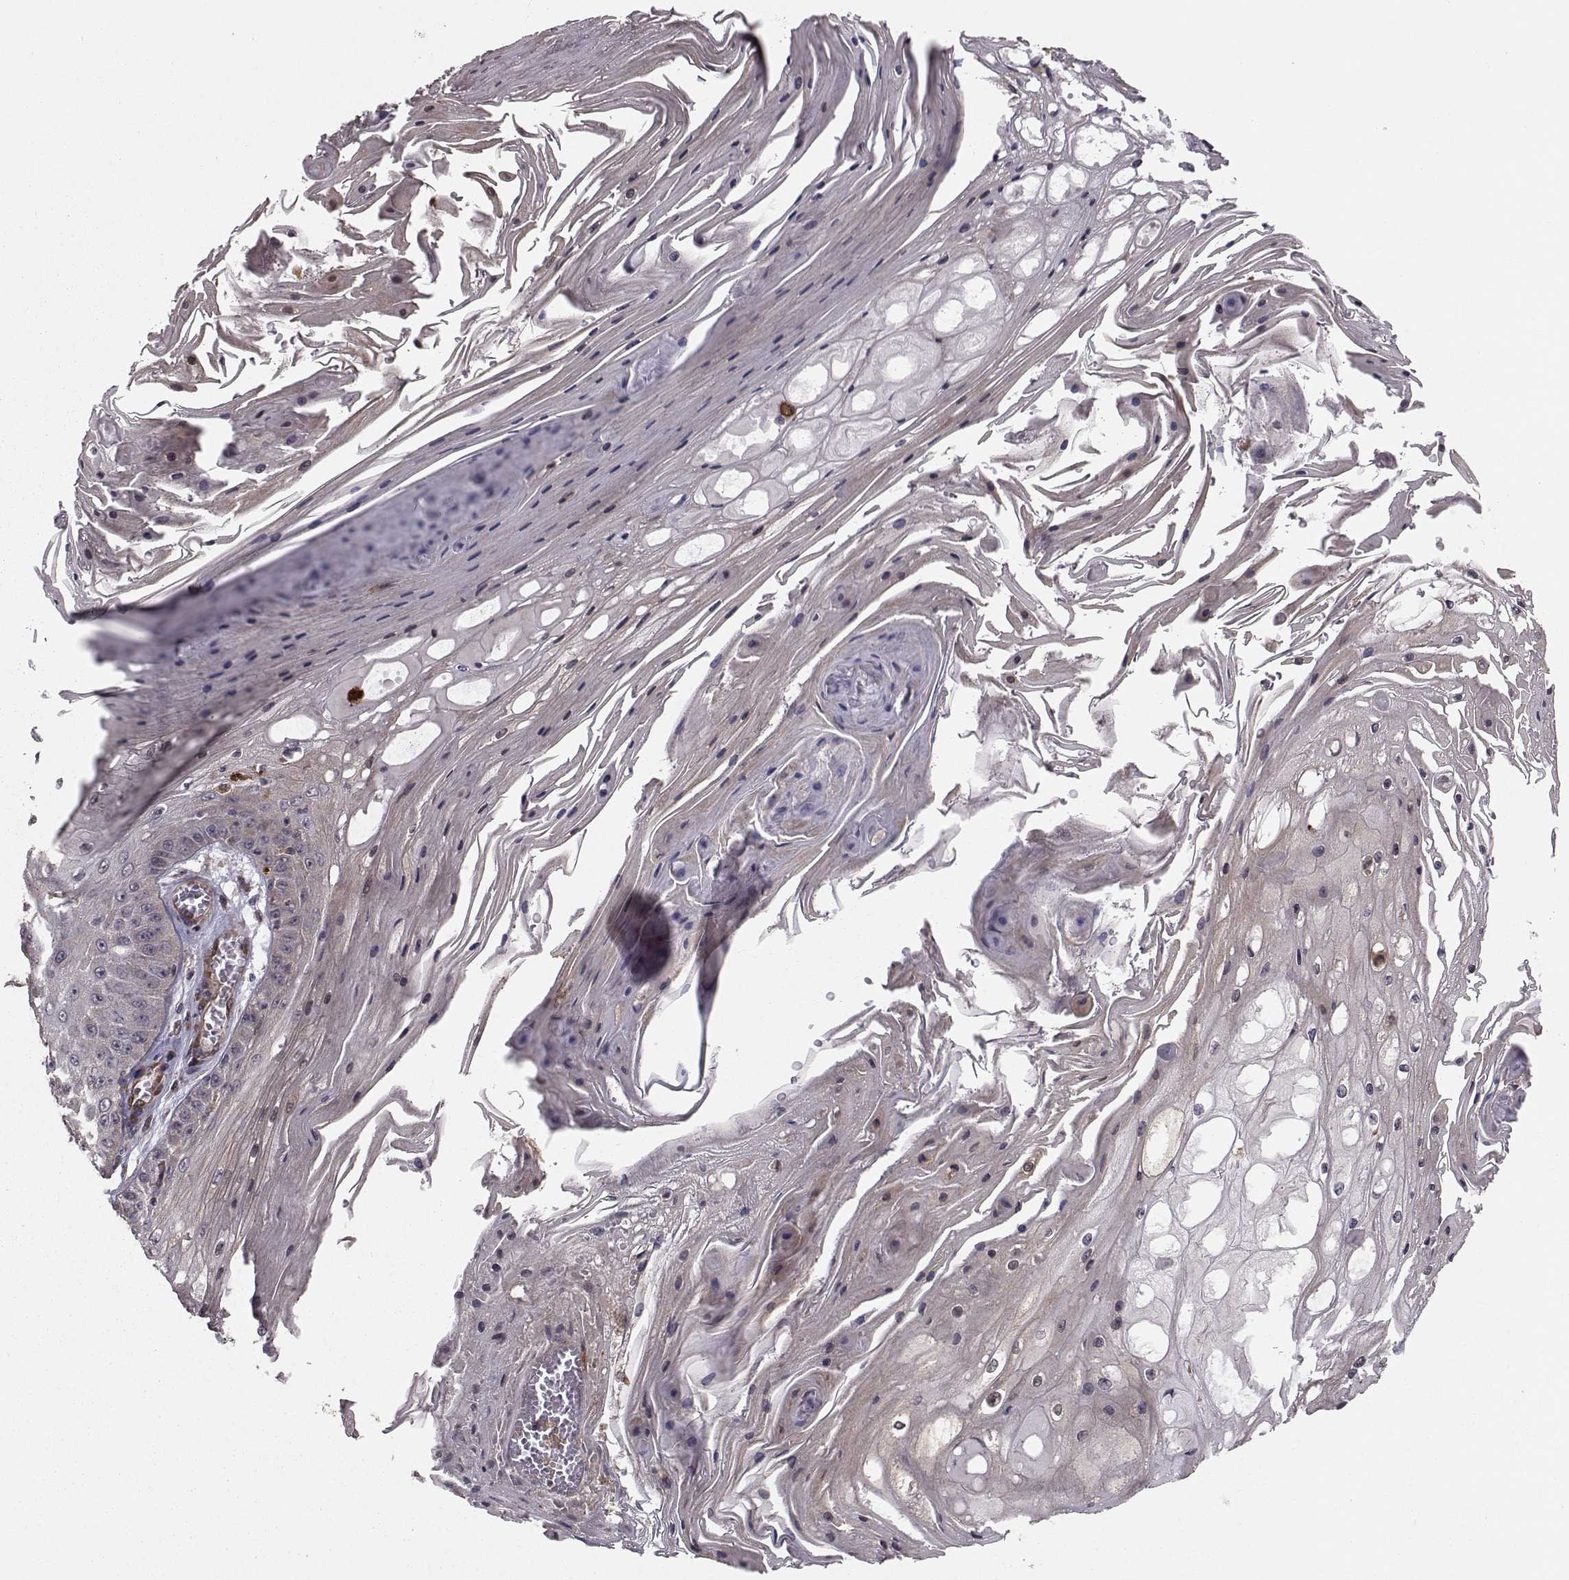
{"staining": {"intensity": "negative", "quantity": "none", "location": "none"}, "tissue": "skin cancer", "cell_type": "Tumor cells", "image_type": "cancer", "snomed": [{"axis": "morphology", "description": "Squamous cell carcinoma, NOS"}, {"axis": "topography", "description": "Skin"}], "caption": "Photomicrograph shows no protein positivity in tumor cells of skin cancer tissue.", "gene": "TRIP10", "patient": {"sex": "male", "age": 70}}